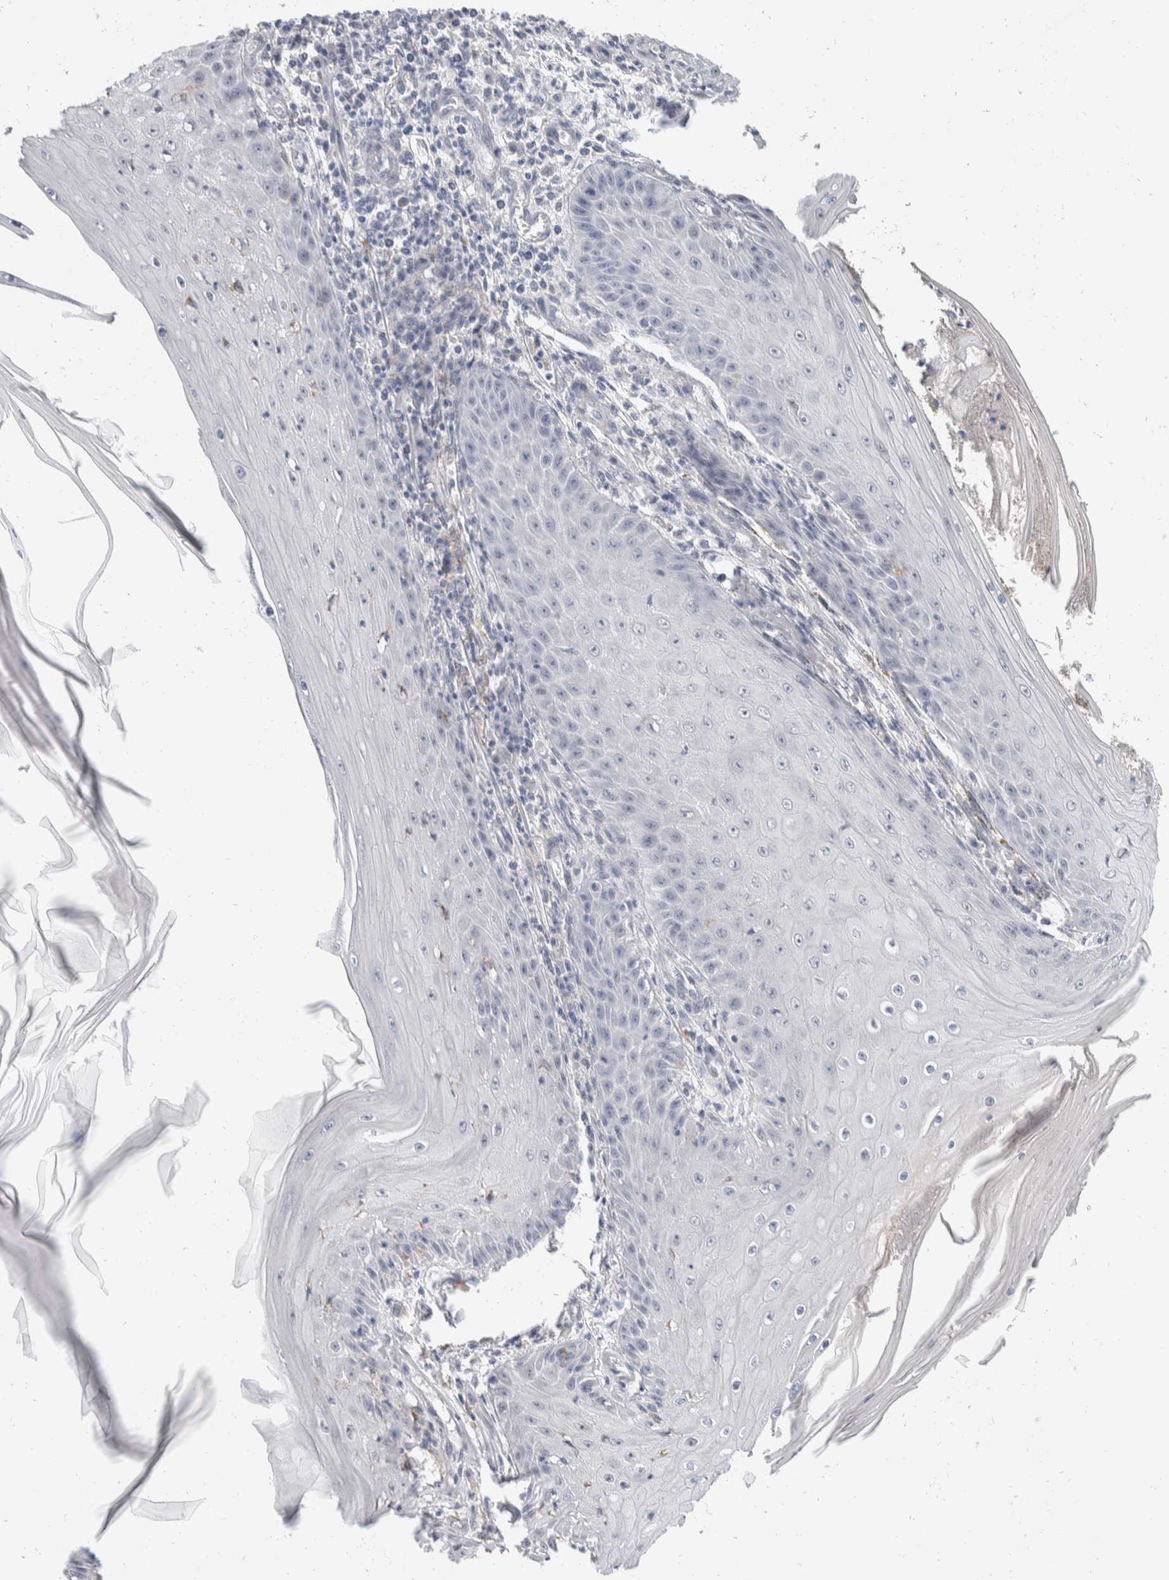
{"staining": {"intensity": "negative", "quantity": "none", "location": "none"}, "tissue": "skin cancer", "cell_type": "Tumor cells", "image_type": "cancer", "snomed": [{"axis": "morphology", "description": "Squamous cell carcinoma, NOS"}, {"axis": "topography", "description": "Skin"}], "caption": "The immunohistochemistry (IHC) image has no significant expression in tumor cells of skin squamous cell carcinoma tissue. (DAB (3,3'-diaminobenzidine) IHC visualized using brightfield microscopy, high magnification).", "gene": "CATSPERD", "patient": {"sex": "female", "age": 73}}